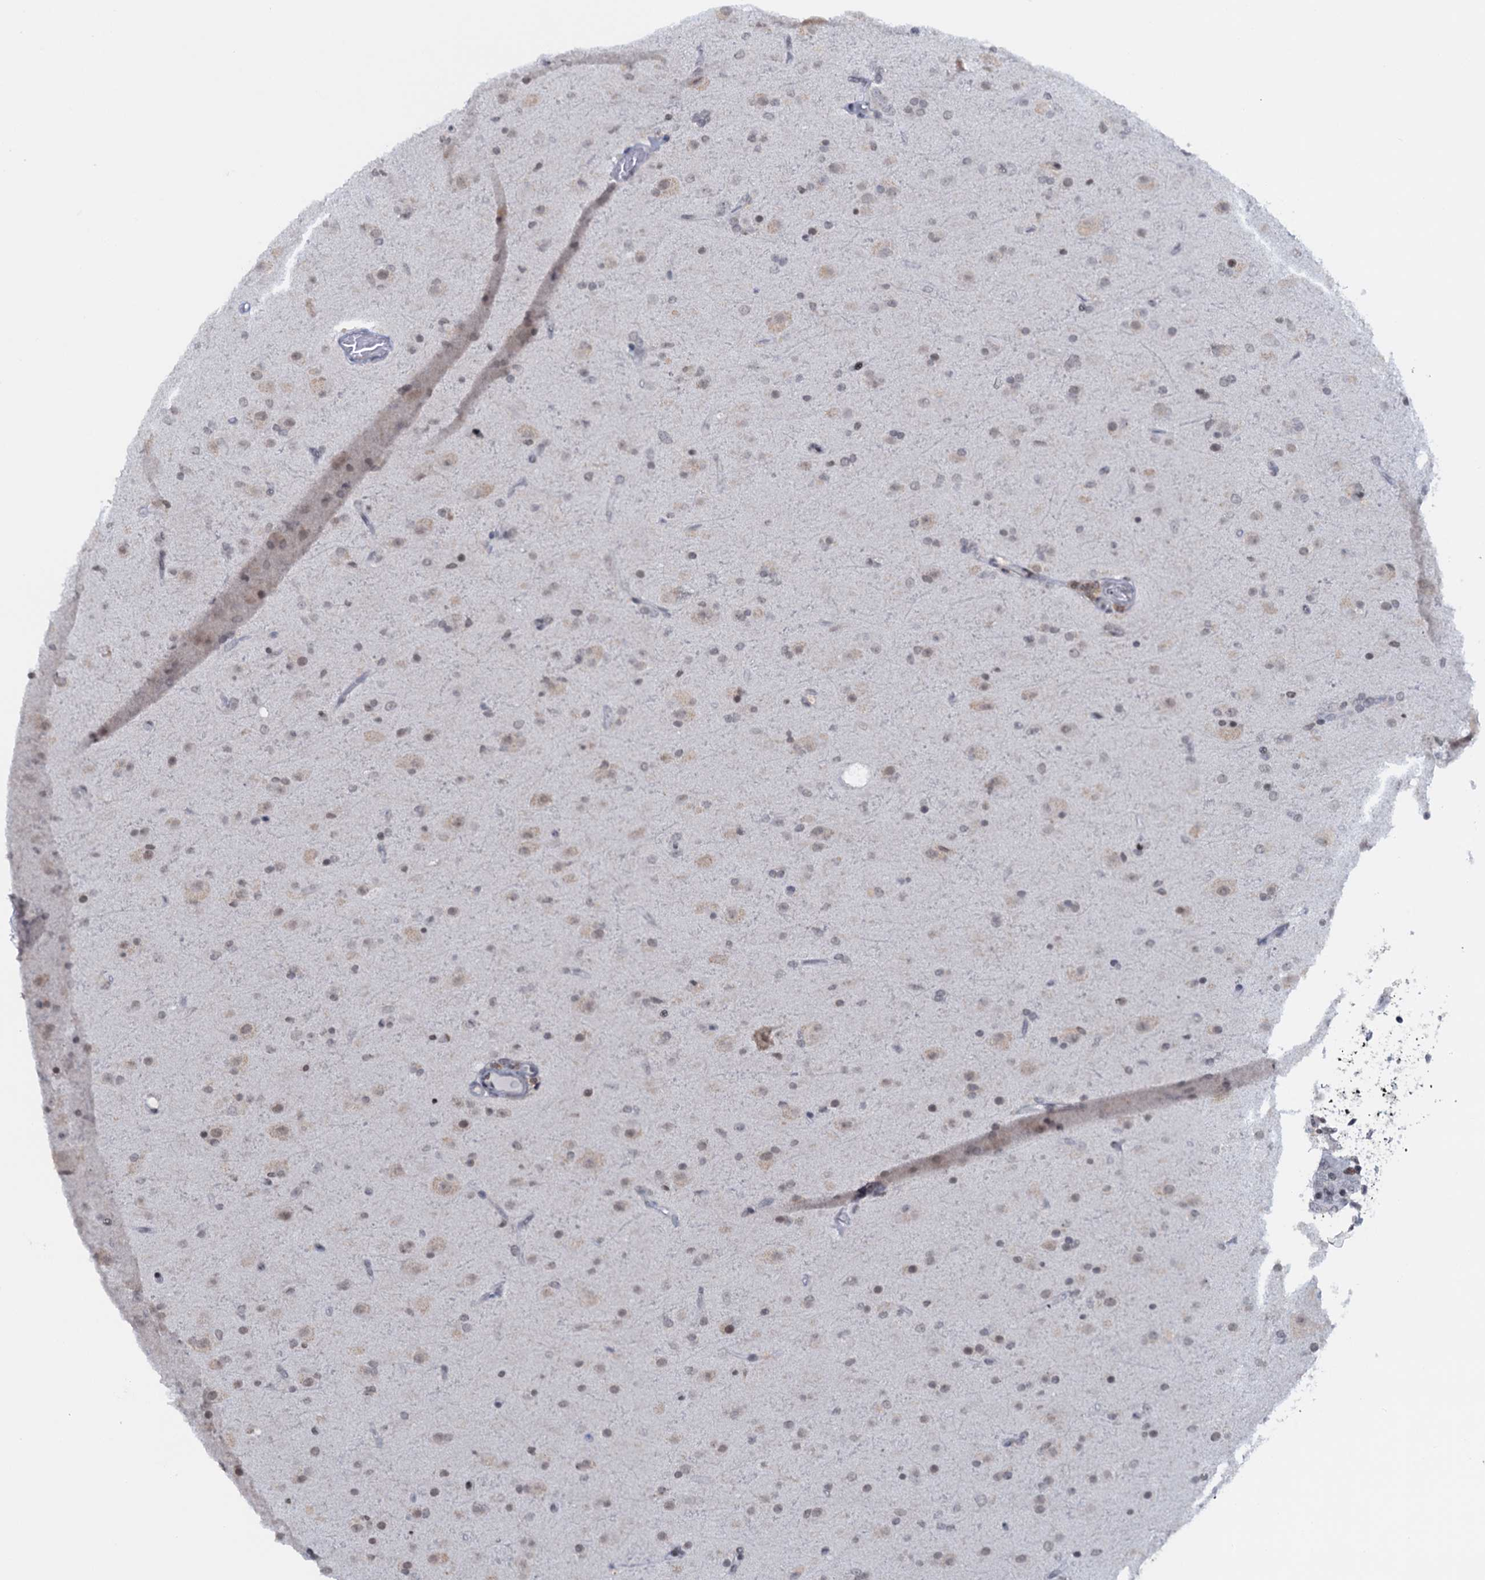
{"staining": {"intensity": "negative", "quantity": "none", "location": "none"}, "tissue": "glioma", "cell_type": "Tumor cells", "image_type": "cancer", "snomed": [{"axis": "morphology", "description": "Glioma, malignant, Low grade"}, {"axis": "topography", "description": "Brain"}], "caption": "The histopathology image exhibits no significant expression in tumor cells of glioma.", "gene": "FYB1", "patient": {"sex": "male", "age": 65}}